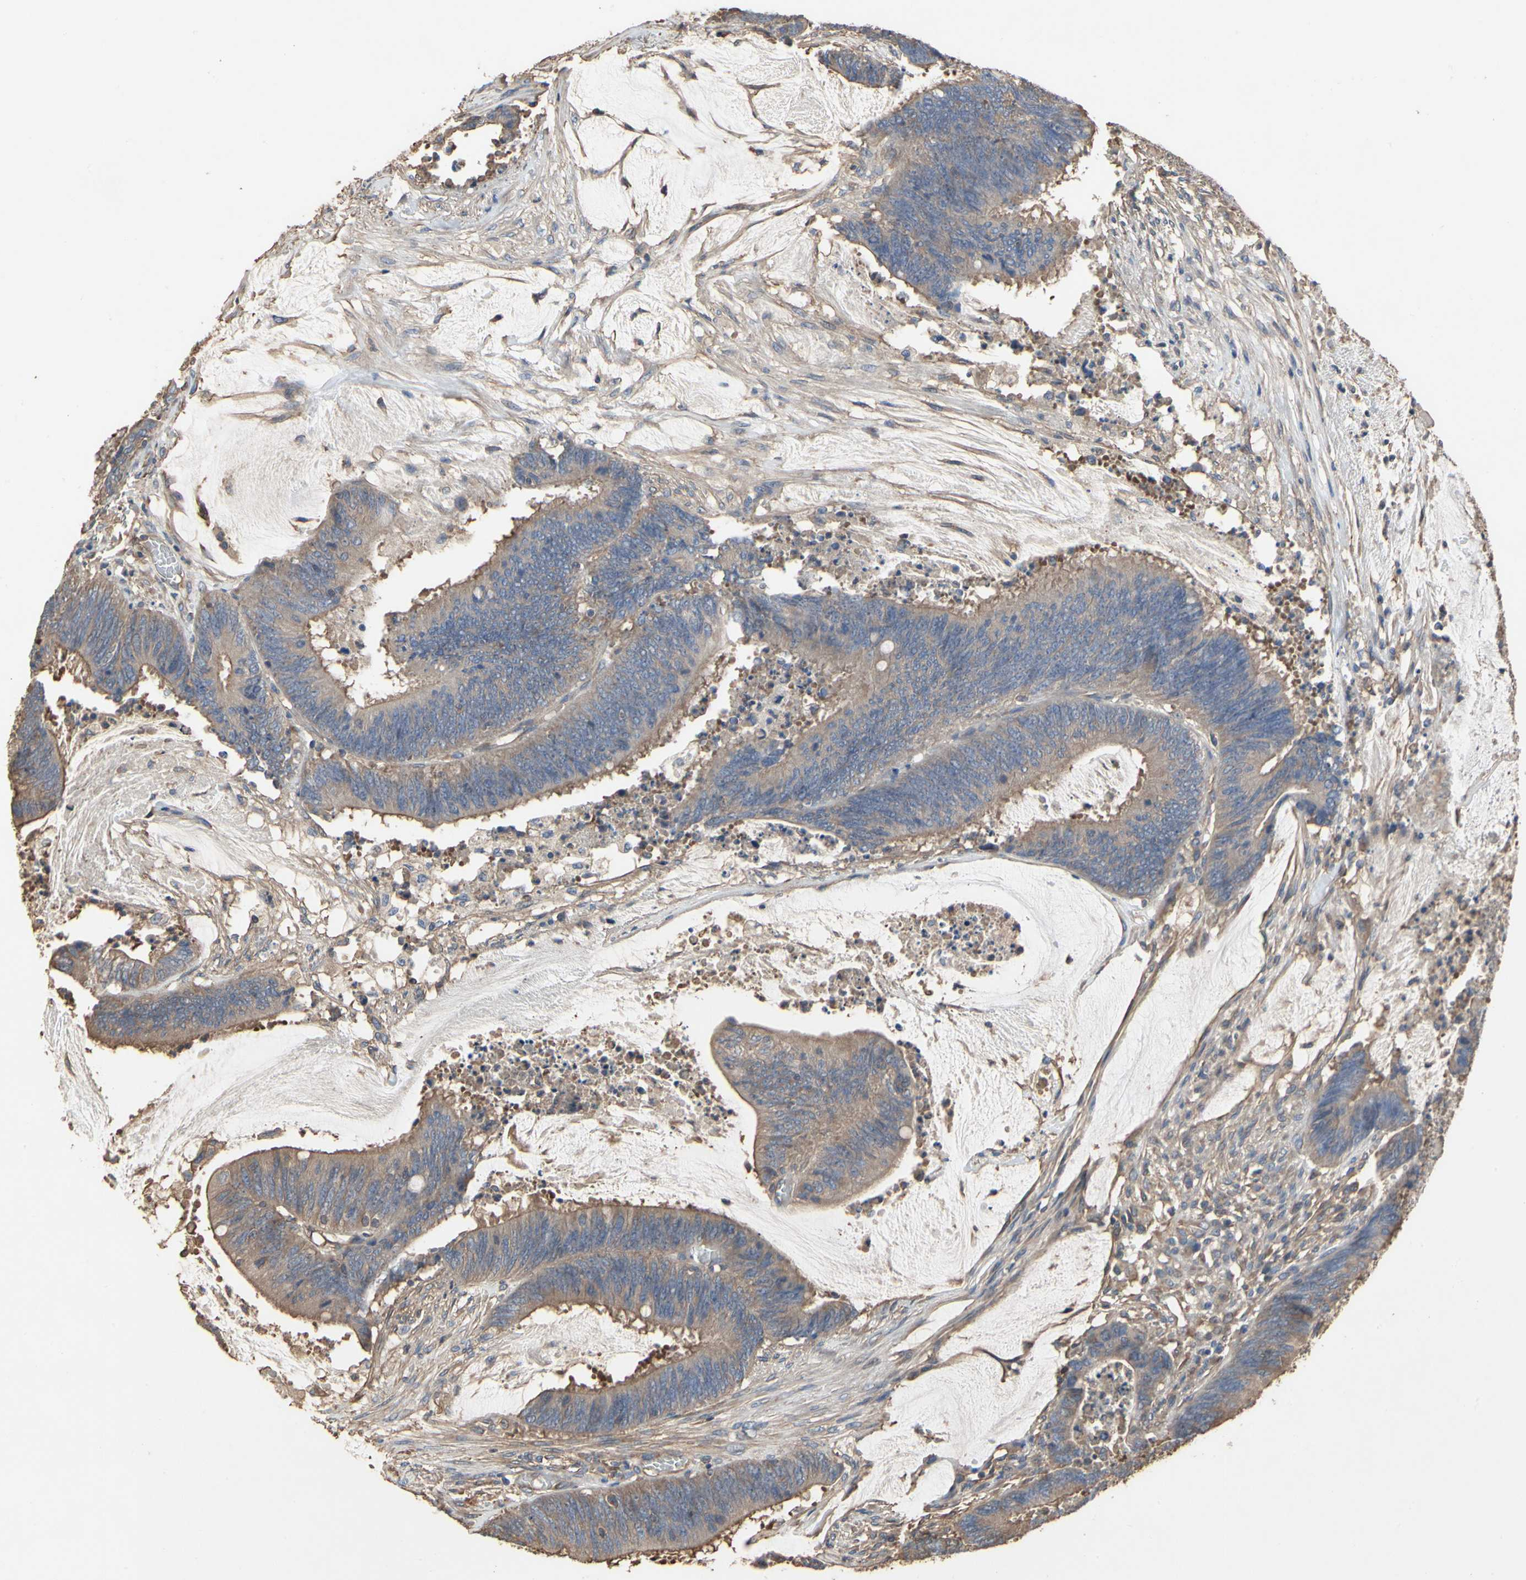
{"staining": {"intensity": "moderate", "quantity": ">75%", "location": "cytoplasmic/membranous"}, "tissue": "colorectal cancer", "cell_type": "Tumor cells", "image_type": "cancer", "snomed": [{"axis": "morphology", "description": "Adenocarcinoma, NOS"}, {"axis": "topography", "description": "Rectum"}], "caption": "The immunohistochemical stain shows moderate cytoplasmic/membranous expression in tumor cells of adenocarcinoma (colorectal) tissue.", "gene": "PDZK1", "patient": {"sex": "female", "age": 66}}